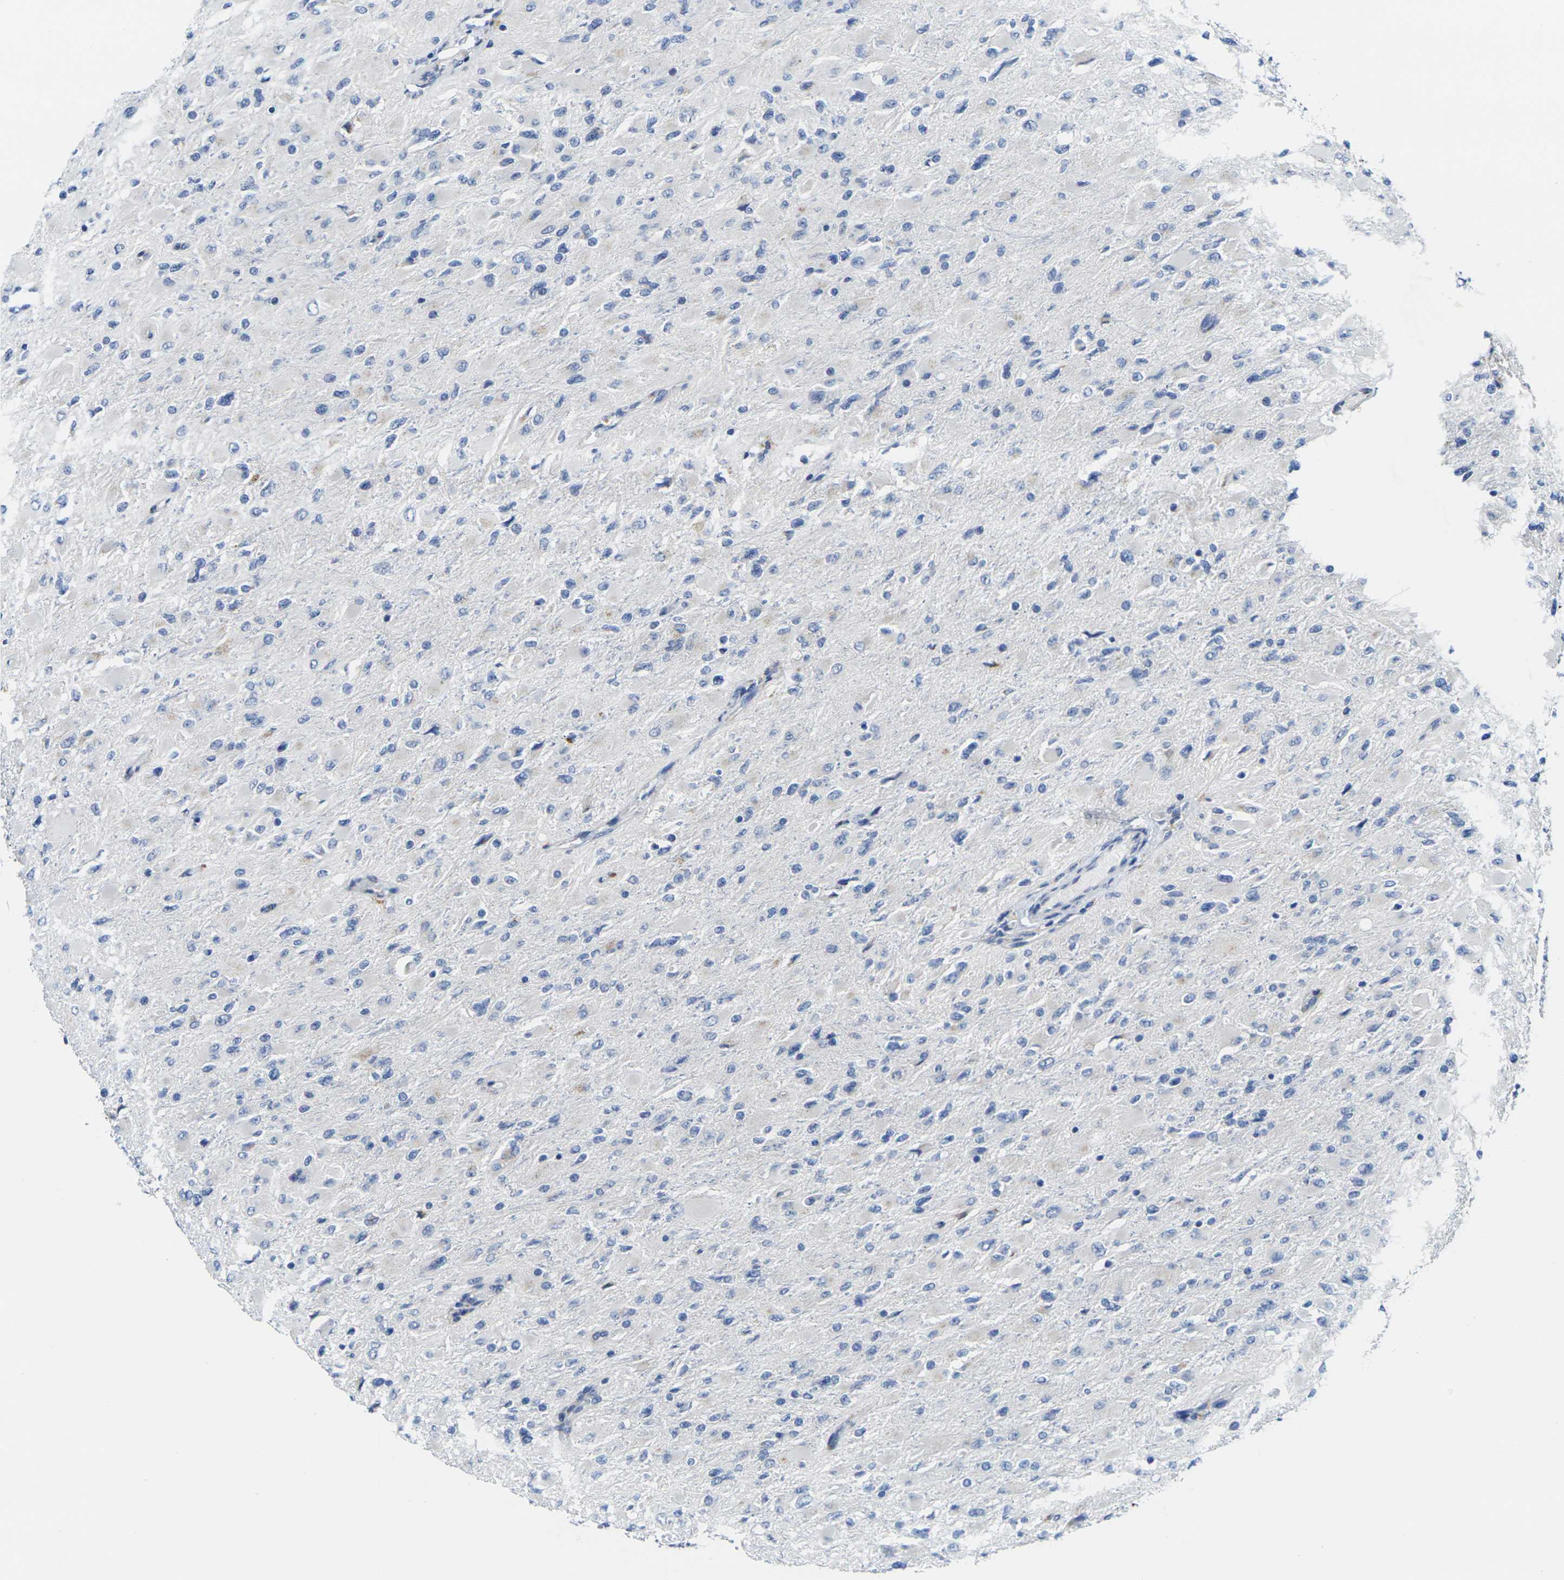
{"staining": {"intensity": "negative", "quantity": "none", "location": "none"}, "tissue": "glioma", "cell_type": "Tumor cells", "image_type": "cancer", "snomed": [{"axis": "morphology", "description": "Glioma, malignant, High grade"}, {"axis": "topography", "description": "Cerebral cortex"}], "caption": "This is an immunohistochemistry histopathology image of glioma. There is no positivity in tumor cells.", "gene": "CRK", "patient": {"sex": "female", "age": 36}}